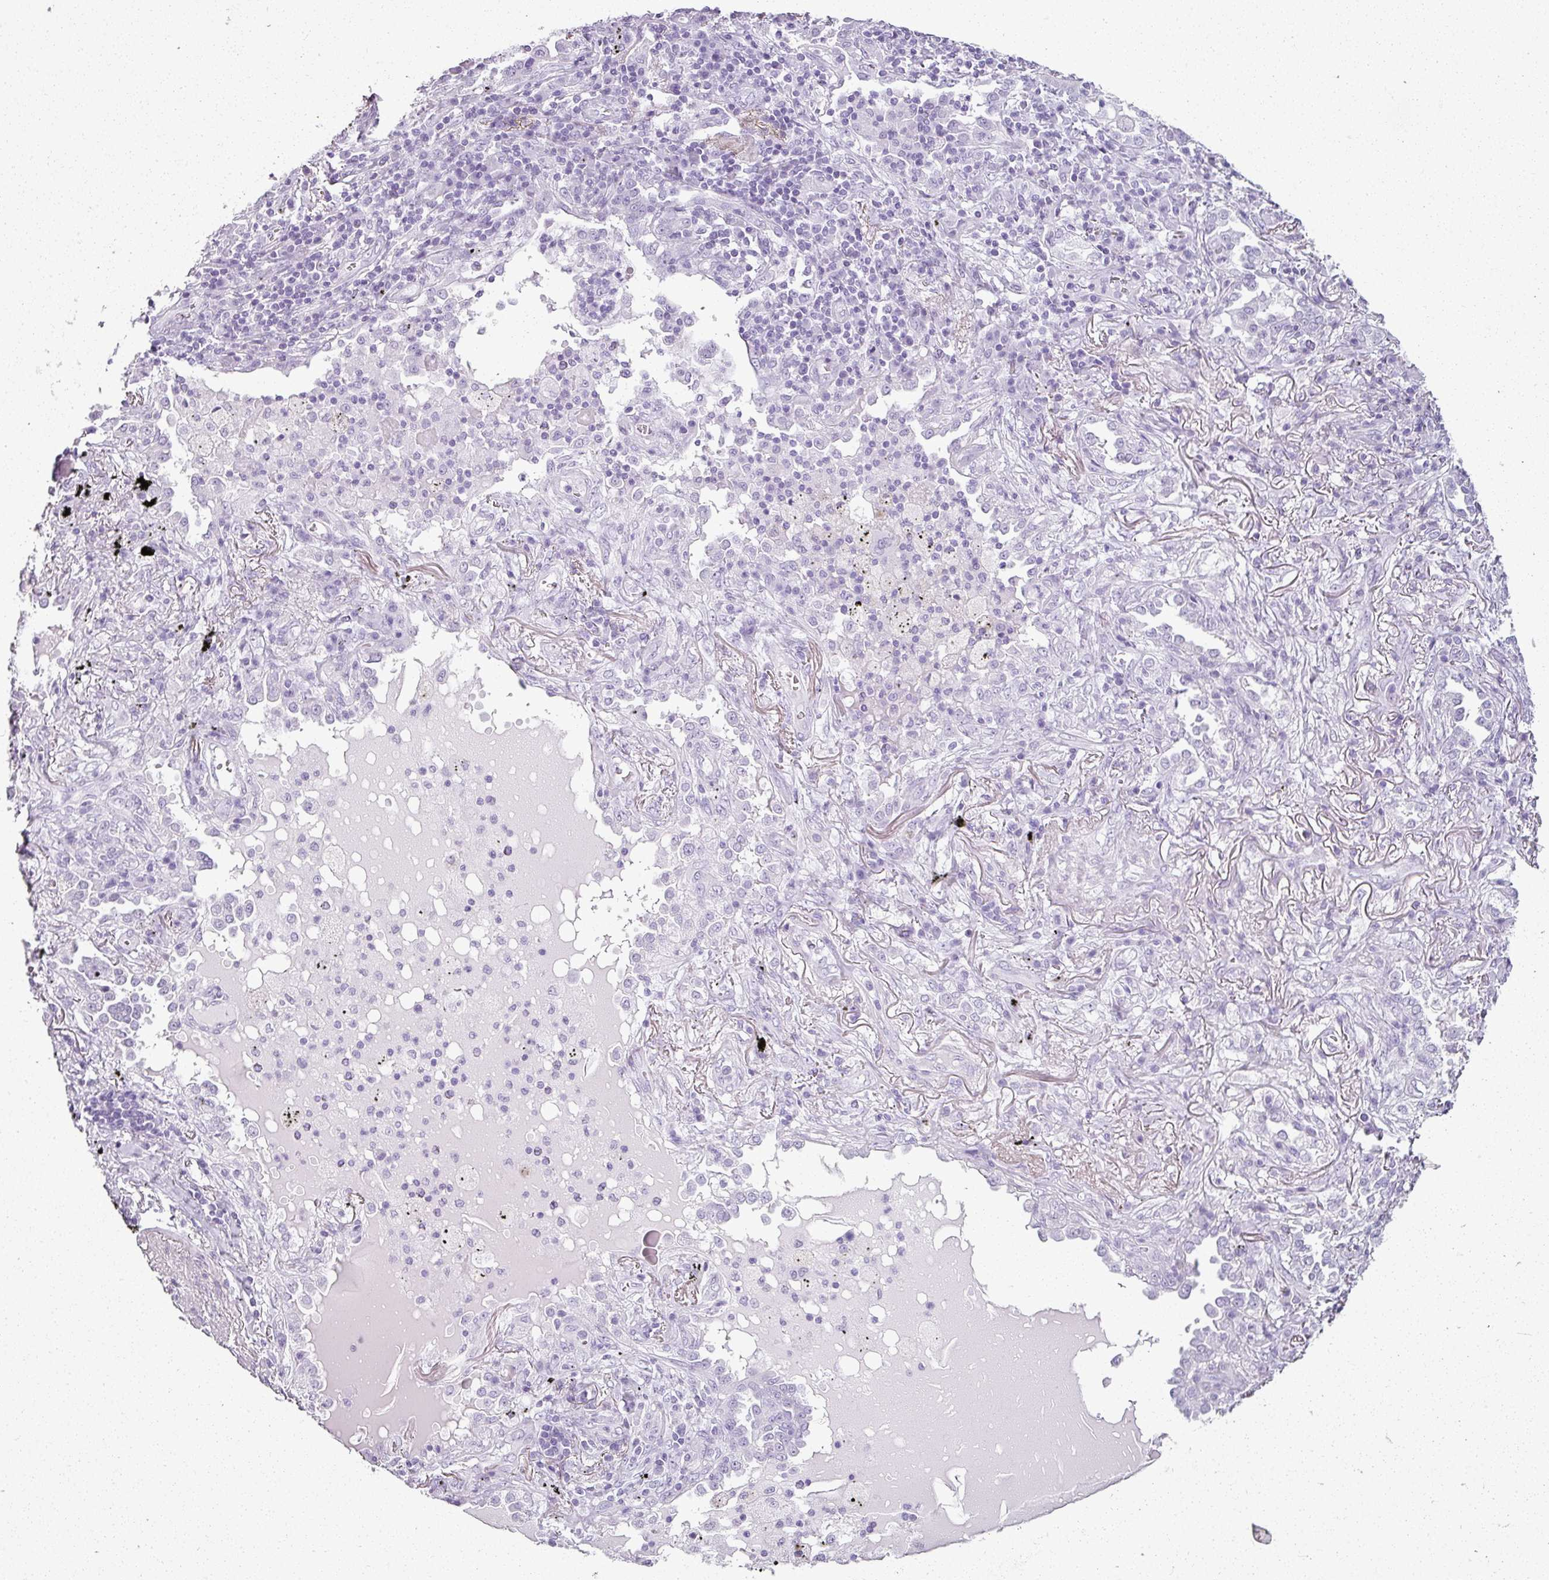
{"staining": {"intensity": "negative", "quantity": "none", "location": "none"}, "tissue": "lung cancer", "cell_type": "Tumor cells", "image_type": "cancer", "snomed": [{"axis": "morphology", "description": "Squamous cell carcinoma, NOS"}, {"axis": "topography", "description": "Lung"}], "caption": "The IHC image has no significant positivity in tumor cells of lung cancer (squamous cell carcinoma) tissue.", "gene": "SCT", "patient": {"sex": "female", "age": 63}}